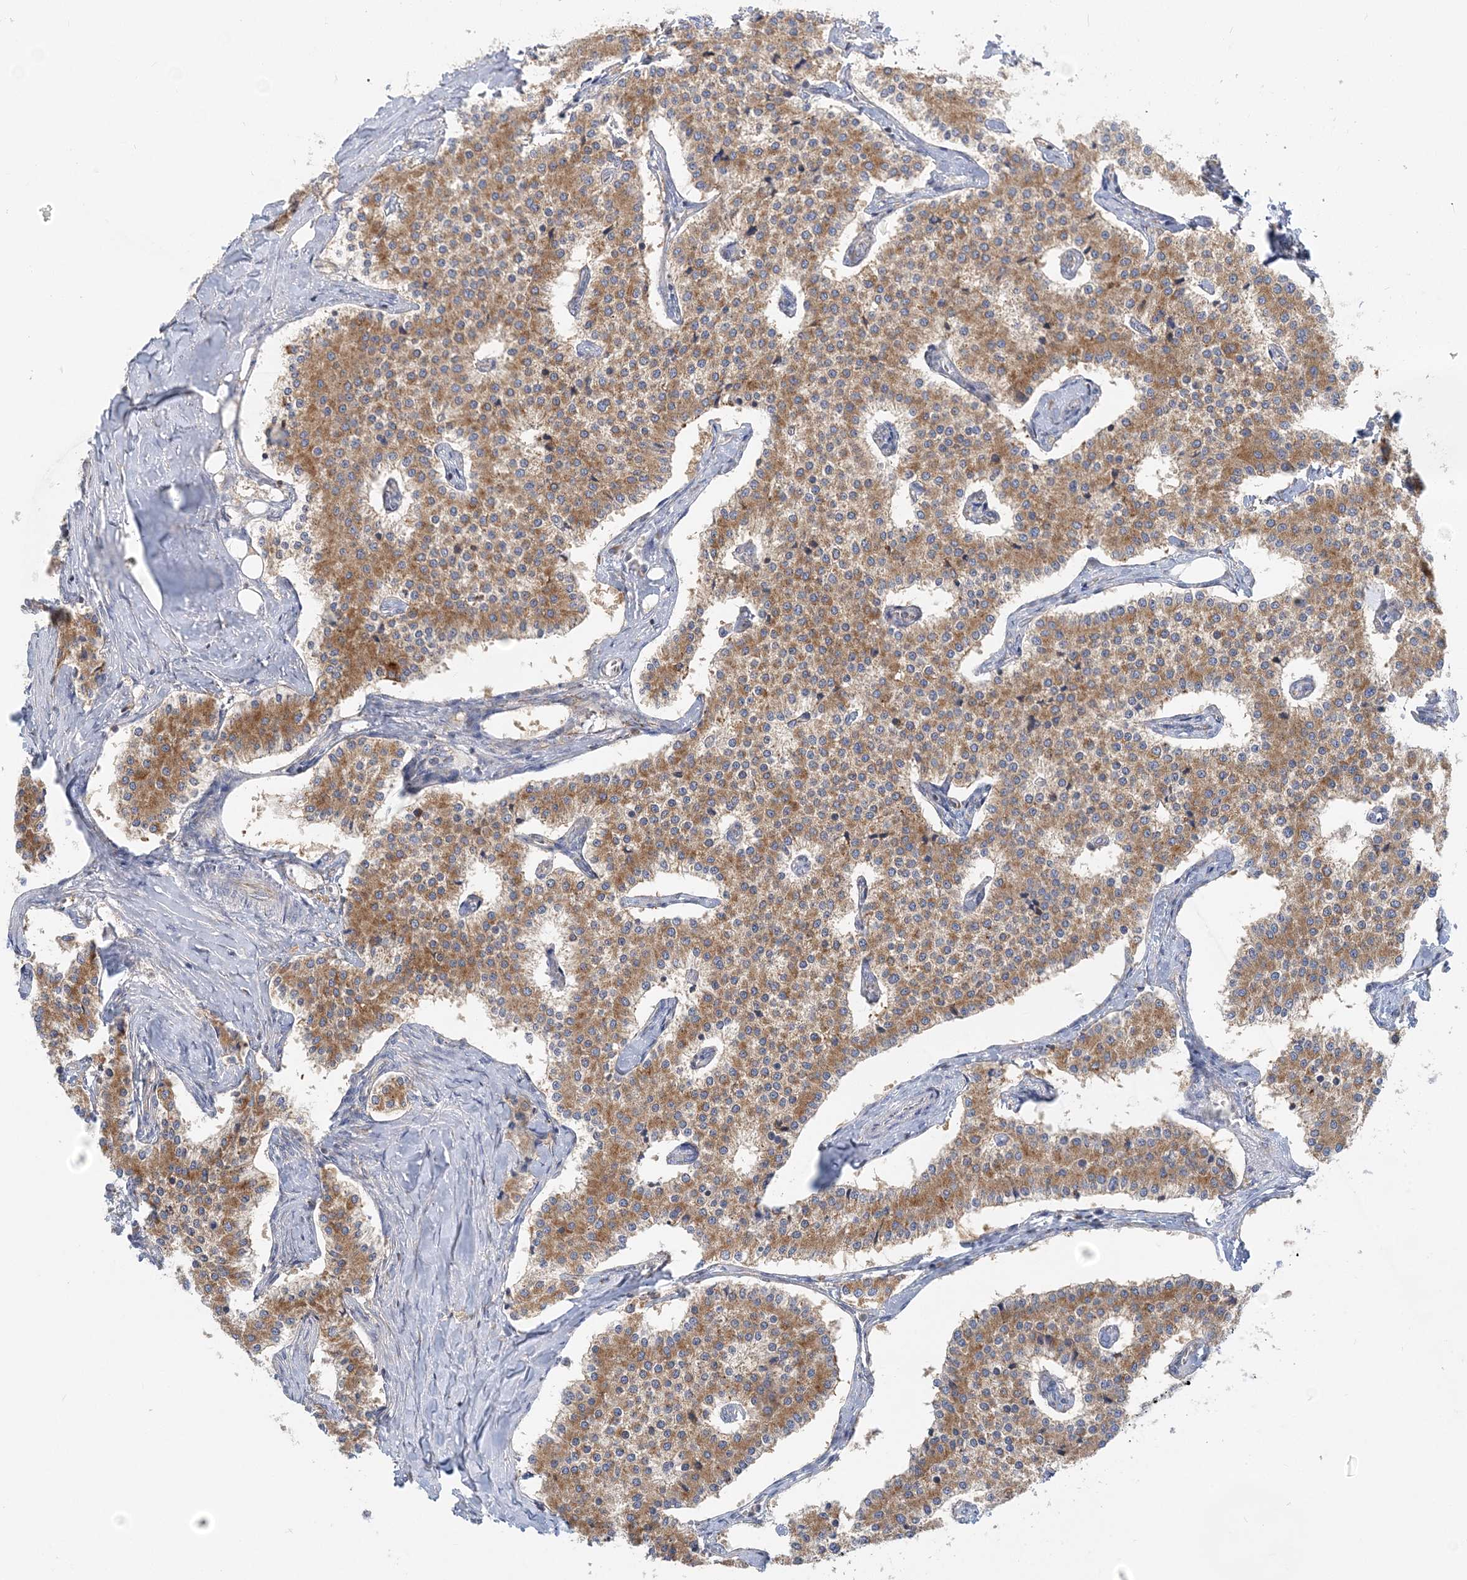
{"staining": {"intensity": "moderate", "quantity": ">75%", "location": "cytoplasmic/membranous"}, "tissue": "carcinoid", "cell_type": "Tumor cells", "image_type": "cancer", "snomed": [{"axis": "morphology", "description": "Carcinoid, malignant, NOS"}, {"axis": "topography", "description": "Colon"}], "caption": "This is an image of immunohistochemistry staining of malignant carcinoid, which shows moderate staining in the cytoplasmic/membranous of tumor cells.", "gene": "FAM114A2", "patient": {"sex": "female", "age": 52}}